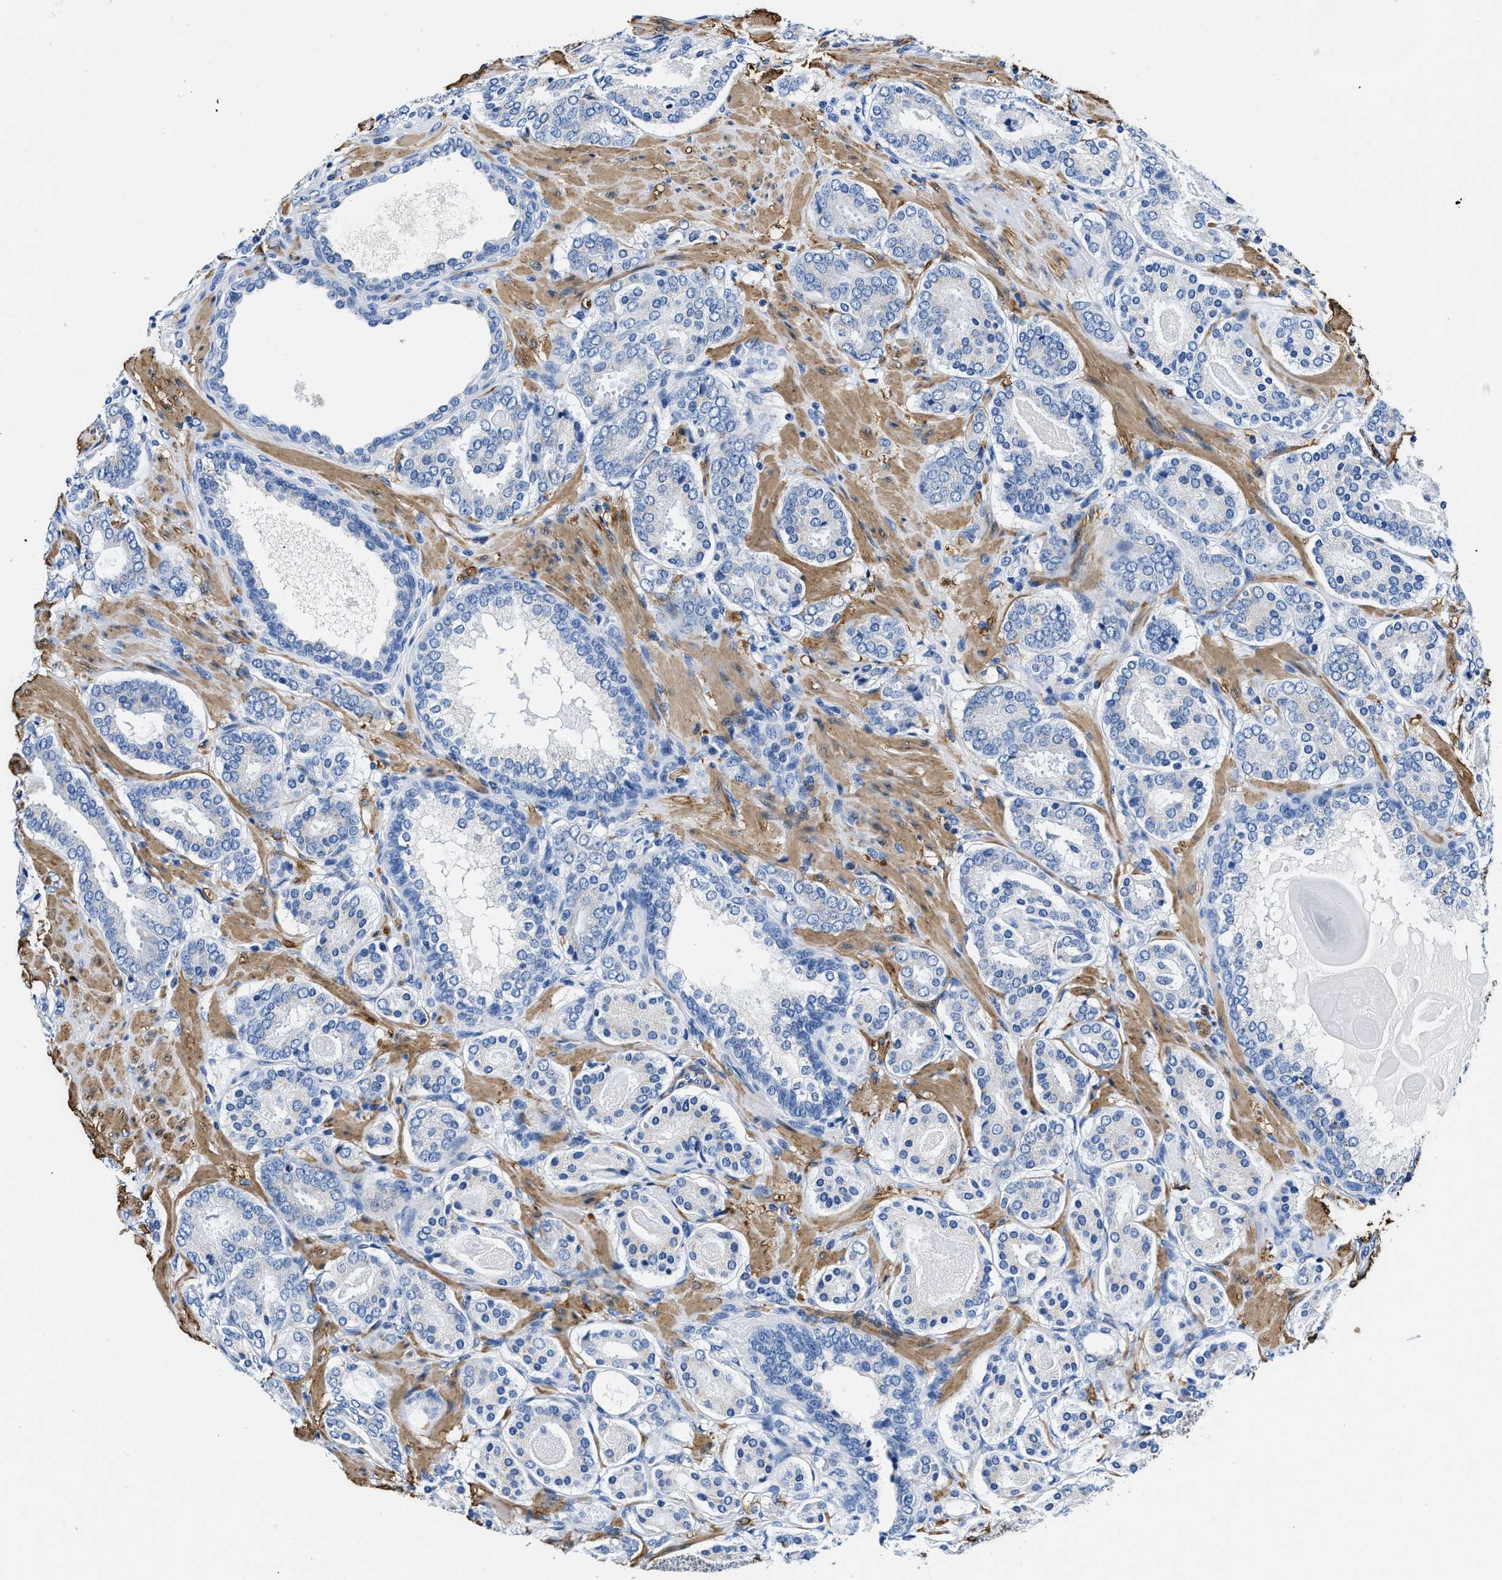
{"staining": {"intensity": "negative", "quantity": "none", "location": "none"}, "tissue": "prostate cancer", "cell_type": "Tumor cells", "image_type": "cancer", "snomed": [{"axis": "morphology", "description": "Adenocarcinoma, Low grade"}, {"axis": "topography", "description": "Prostate"}], "caption": "Protein analysis of prostate cancer (adenocarcinoma (low-grade)) reveals no significant staining in tumor cells.", "gene": "TEX261", "patient": {"sex": "male", "age": 69}}